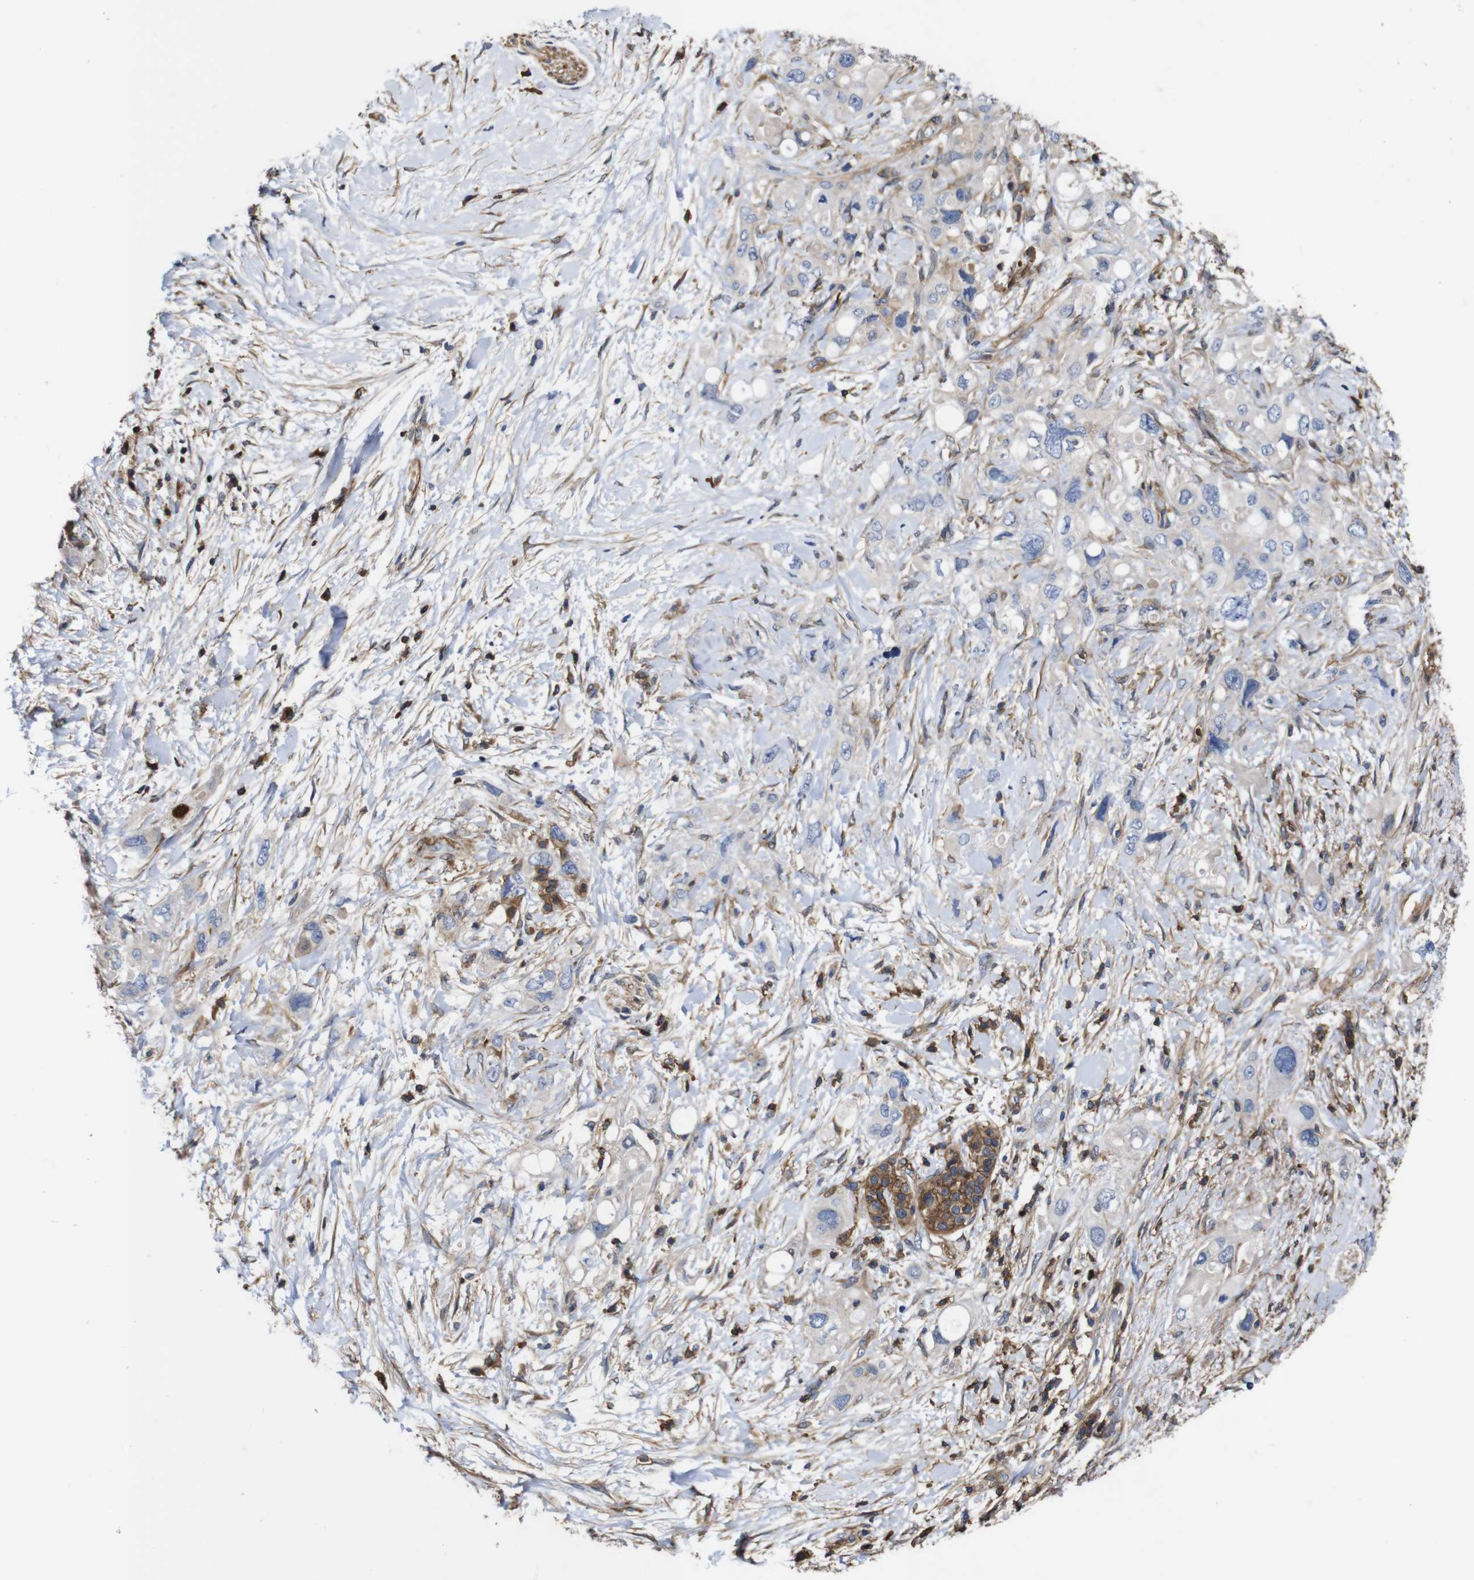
{"staining": {"intensity": "negative", "quantity": "none", "location": "none"}, "tissue": "pancreatic cancer", "cell_type": "Tumor cells", "image_type": "cancer", "snomed": [{"axis": "morphology", "description": "Adenocarcinoma, NOS"}, {"axis": "topography", "description": "Pancreas"}], "caption": "This is an IHC photomicrograph of pancreatic adenocarcinoma. There is no positivity in tumor cells.", "gene": "PI4KA", "patient": {"sex": "female", "age": 56}}